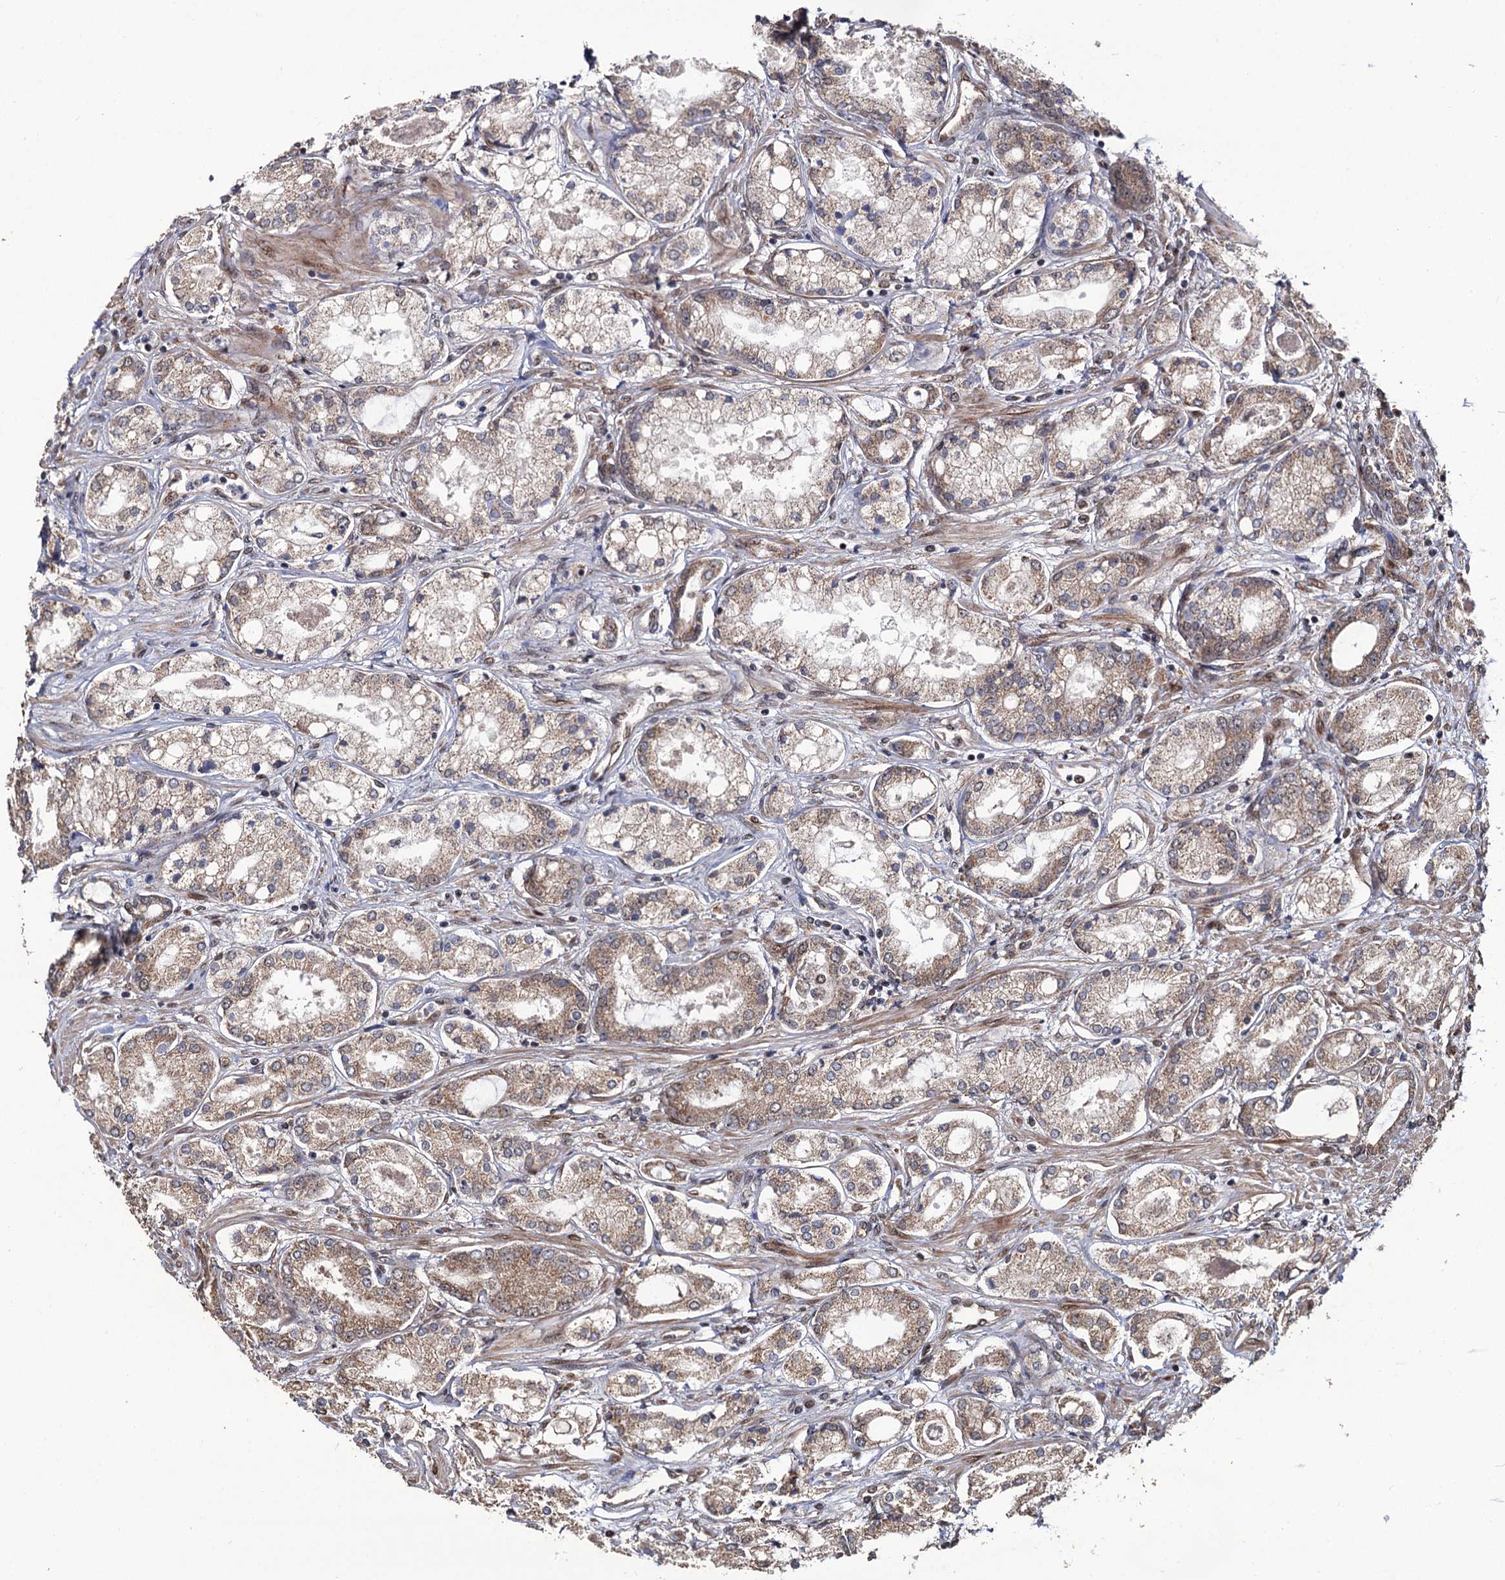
{"staining": {"intensity": "weak", "quantity": "<25%", "location": "cytoplasmic/membranous"}, "tissue": "prostate cancer", "cell_type": "Tumor cells", "image_type": "cancer", "snomed": [{"axis": "morphology", "description": "Adenocarcinoma, Low grade"}, {"axis": "topography", "description": "Prostate"}], "caption": "A photomicrograph of prostate low-grade adenocarcinoma stained for a protein demonstrates no brown staining in tumor cells.", "gene": "LRRC63", "patient": {"sex": "male", "age": 68}}